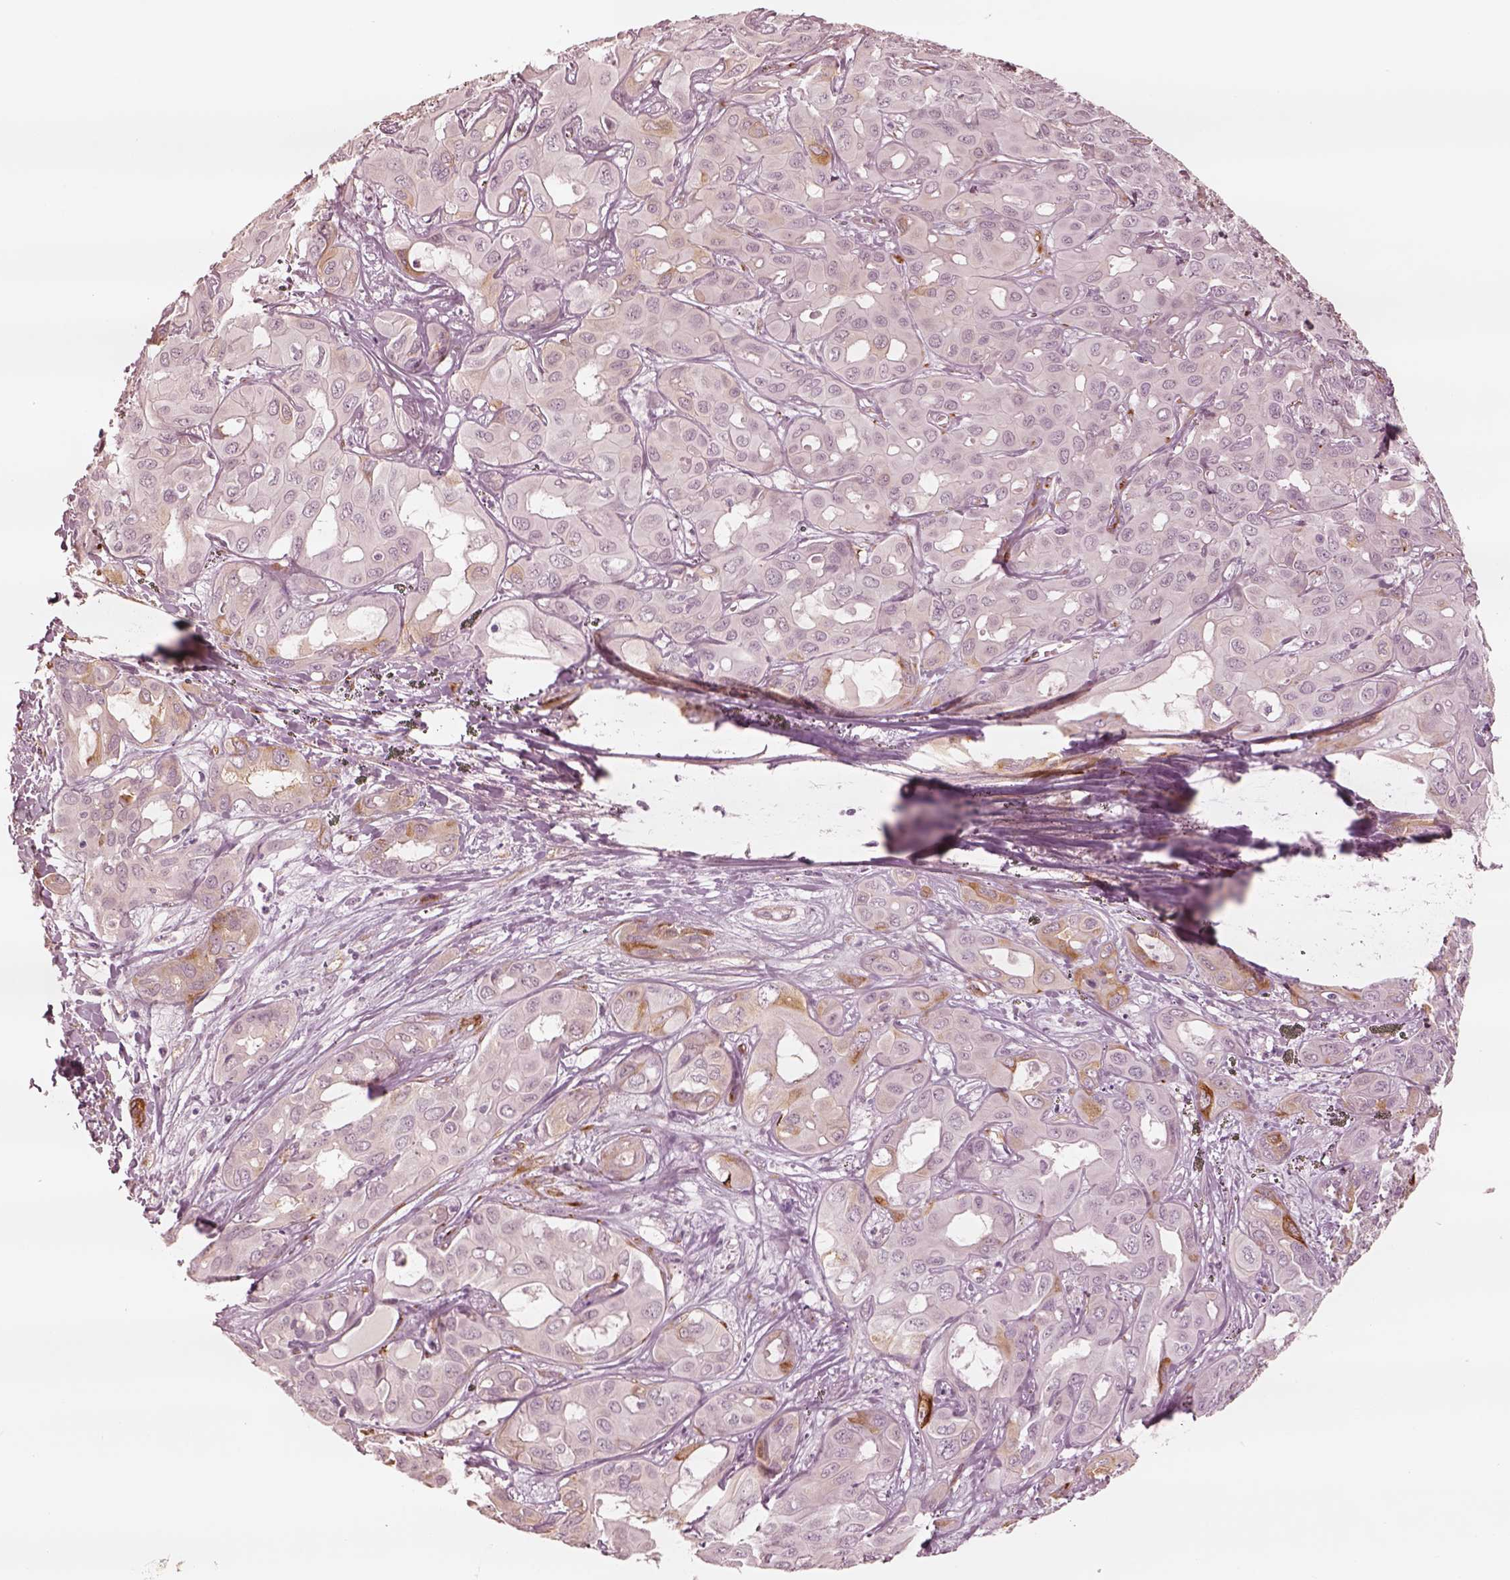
{"staining": {"intensity": "negative", "quantity": "none", "location": "none"}, "tissue": "liver cancer", "cell_type": "Tumor cells", "image_type": "cancer", "snomed": [{"axis": "morphology", "description": "Cholangiocarcinoma"}, {"axis": "topography", "description": "Liver"}], "caption": "Liver cholangiocarcinoma stained for a protein using IHC shows no expression tumor cells.", "gene": "DNAAF9", "patient": {"sex": "female", "age": 60}}